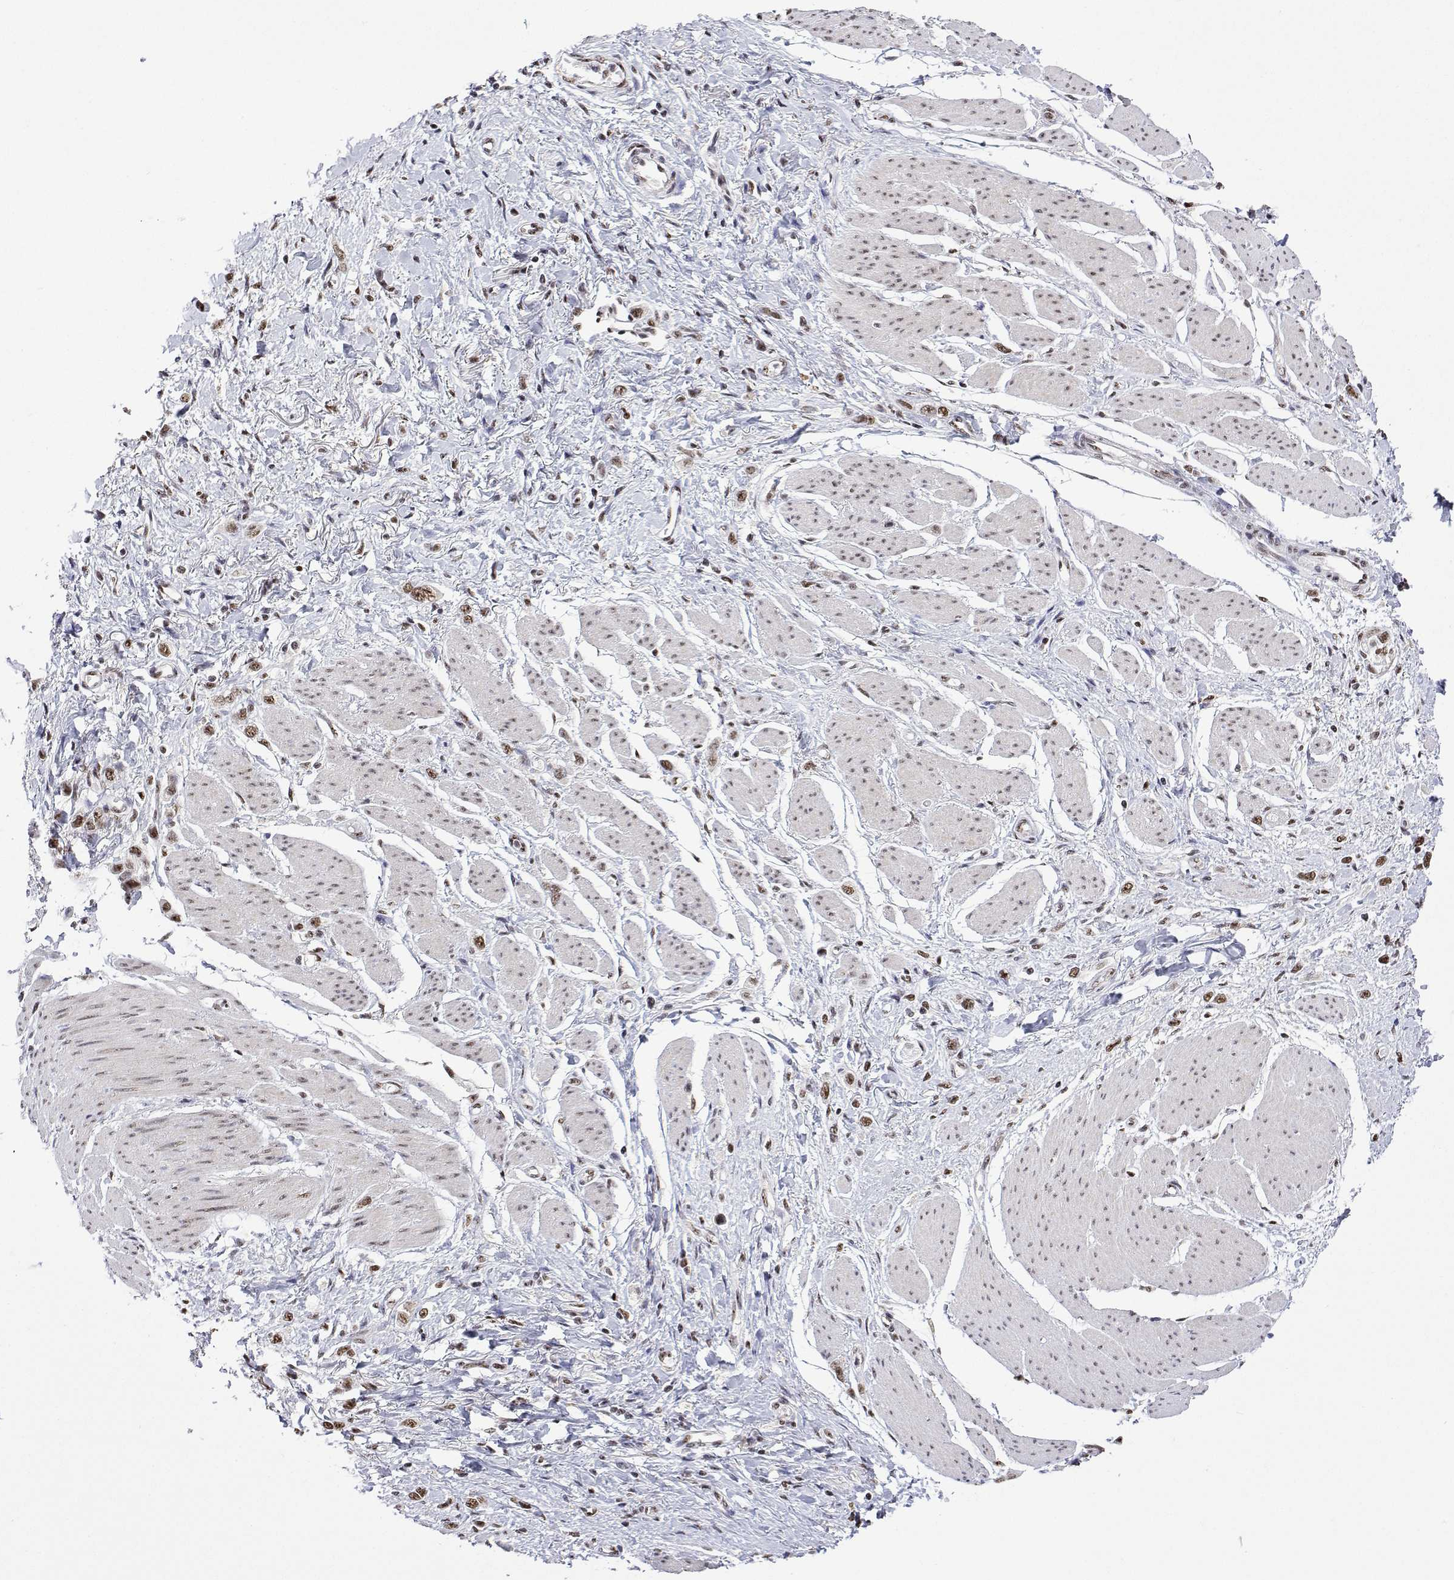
{"staining": {"intensity": "moderate", "quantity": ">75%", "location": "nuclear"}, "tissue": "stomach cancer", "cell_type": "Tumor cells", "image_type": "cancer", "snomed": [{"axis": "morphology", "description": "Adenocarcinoma, NOS"}, {"axis": "topography", "description": "Stomach"}], "caption": "Stomach cancer (adenocarcinoma) stained with a protein marker exhibits moderate staining in tumor cells.", "gene": "ADAR", "patient": {"sex": "female", "age": 65}}